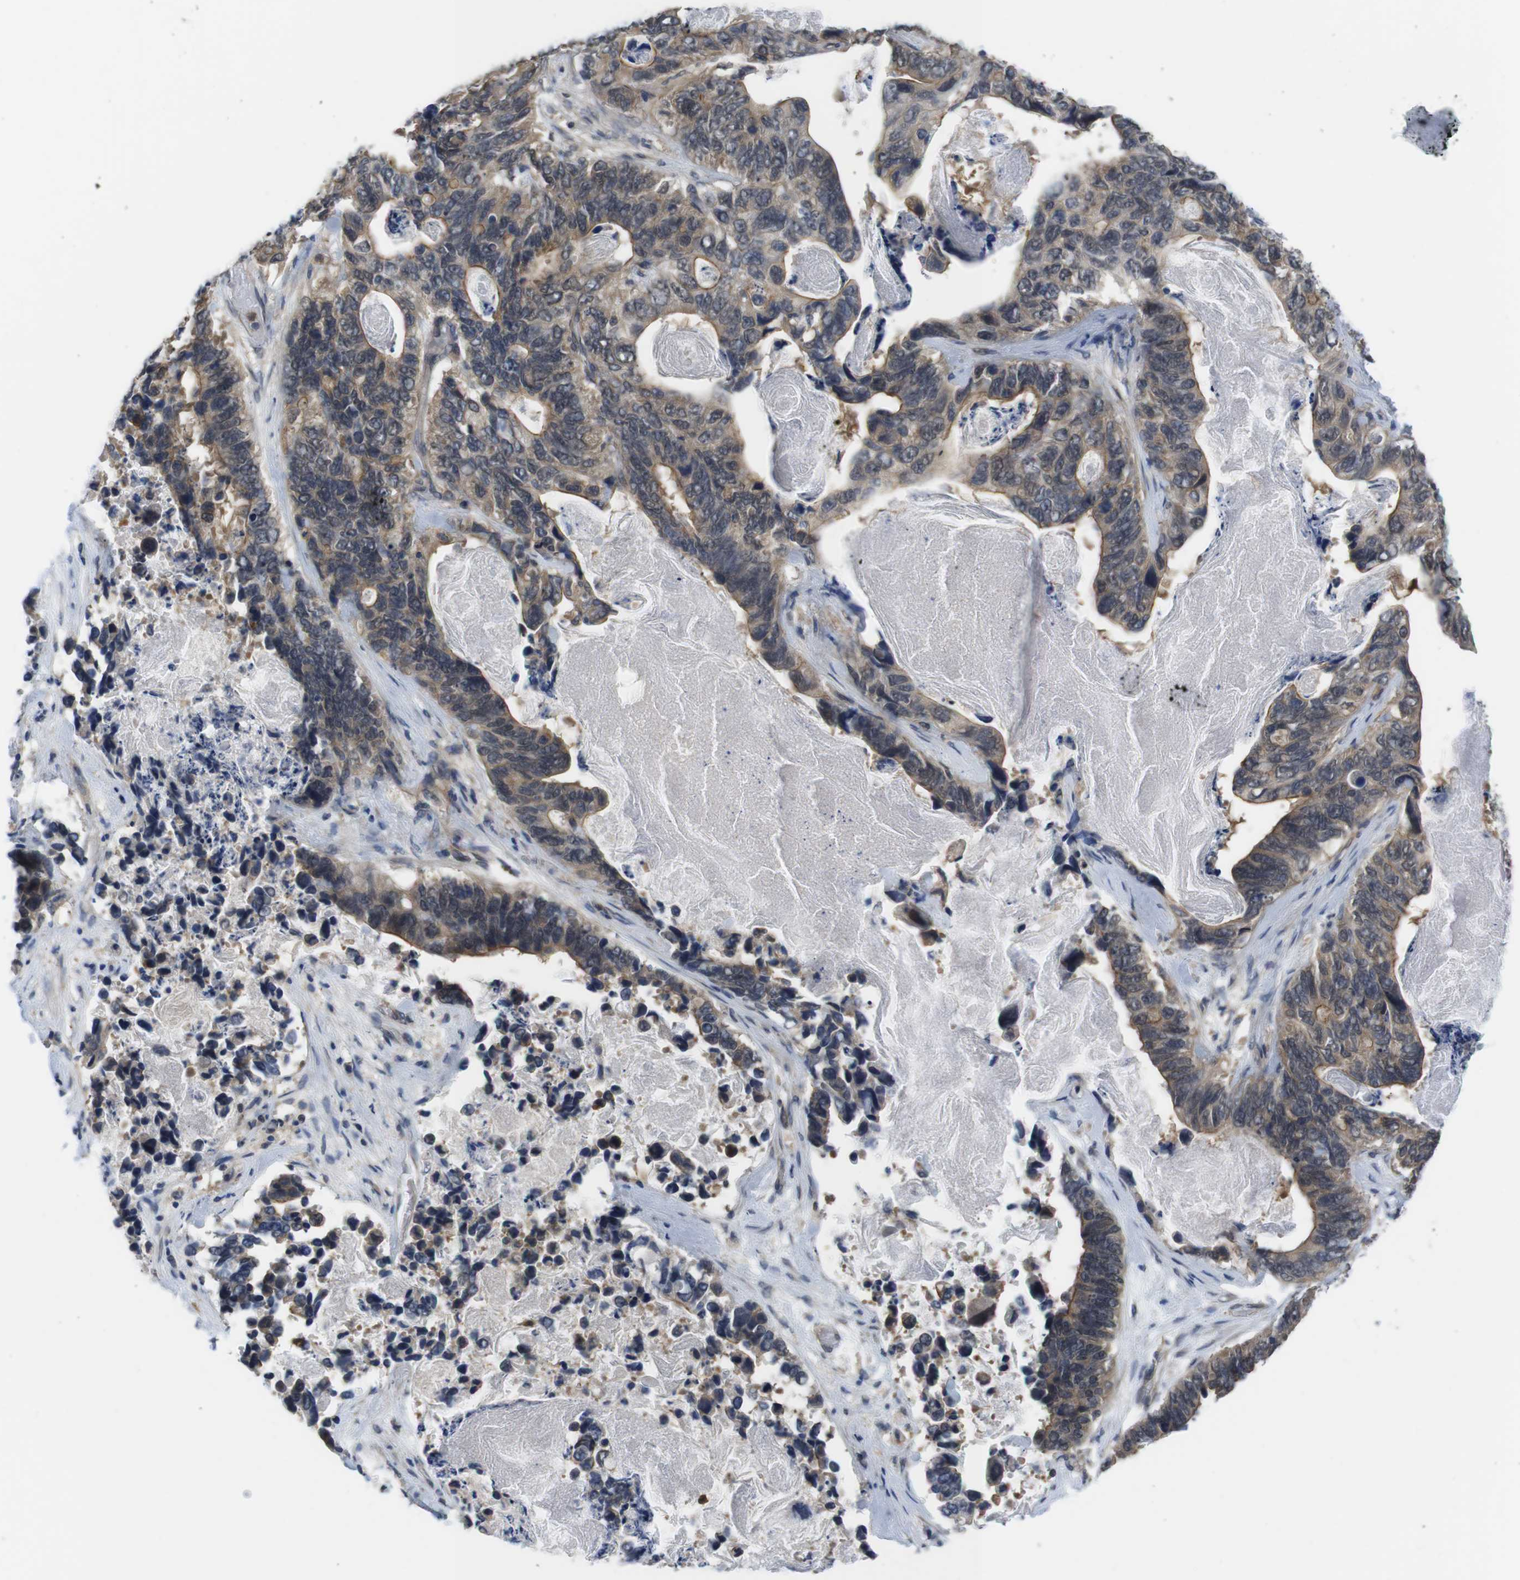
{"staining": {"intensity": "moderate", "quantity": "25%-75%", "location": "cytoplasmic/membranous"}, "tissue": "stomach cancer", "cell_type": "Tumor cells", "image_type": "cancer", "snomed": [{"axis": "morphology", "description": "Adenocarcinoma, NOS"}, {"axis": "topography", "description": "Stomach"}], "caption": "Adenocarcinoma (stomach) stained with immunohistochemistry (IHC) reveals moderate cytoplasmic/membranous positivity in approximately 25%-75% of tumor cells.", "gene": "FADD", "patient": {"sex": "female", "age": 89}}